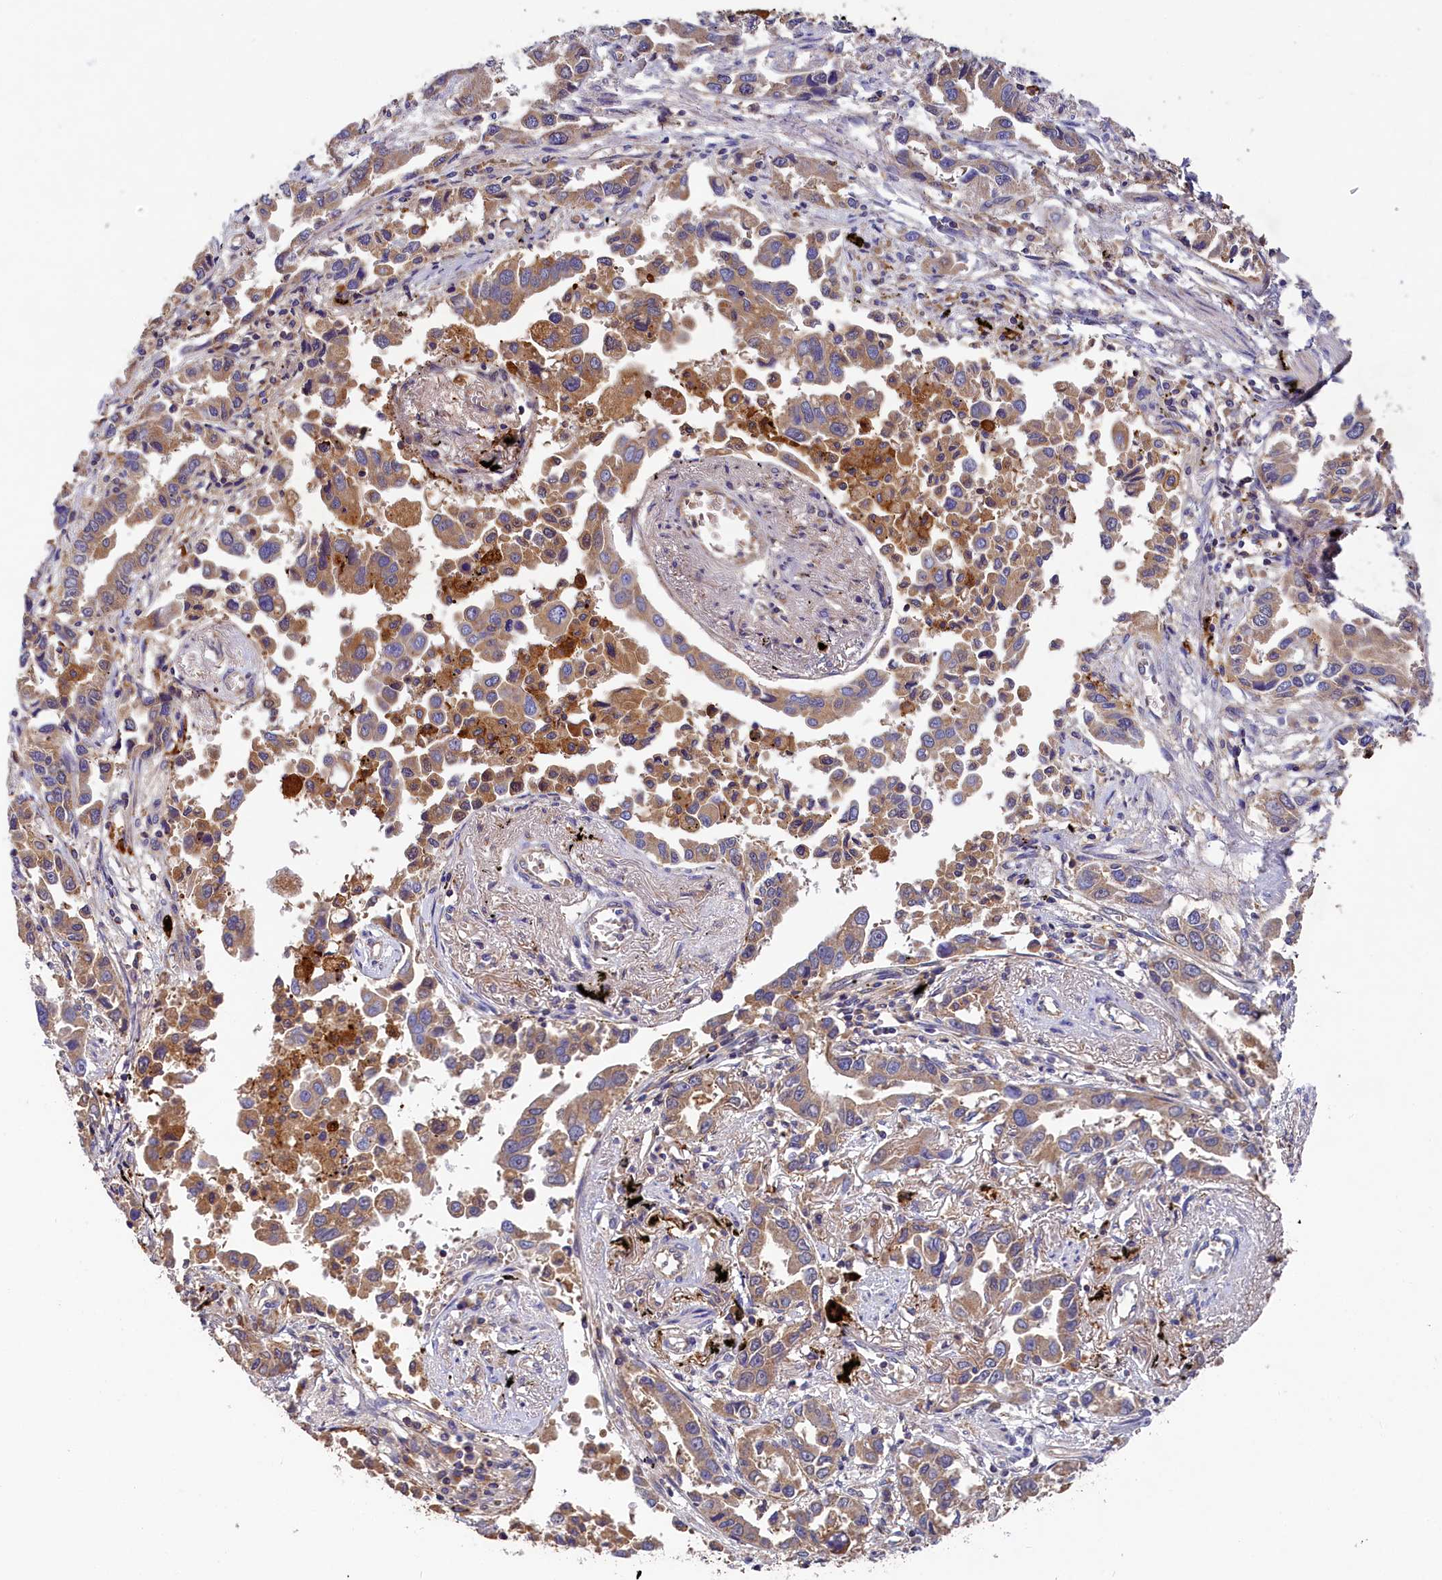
{"staining": {"intensity": "weak", "quantity": ">75%", "location": "cytoplasmic/membranous"}, "tissue": "lung cancer", "cell_type": "Tumor cells", "image_type": "cancer", "snomed": [{"axis": "morphology", "description": "Adenocarcinoma, NOS"}, {"axis": "topography", "description": "Lung"}], "caption": "Approximately >75% of tumor cells in human adenocarcinoma (lung) exhibit weak cytoplasmic/membranous protein positivity as visualized by brown immunohistochemical staining.", "gene": "SEC31B", "patient": {"sex": "male", "age": 67}}